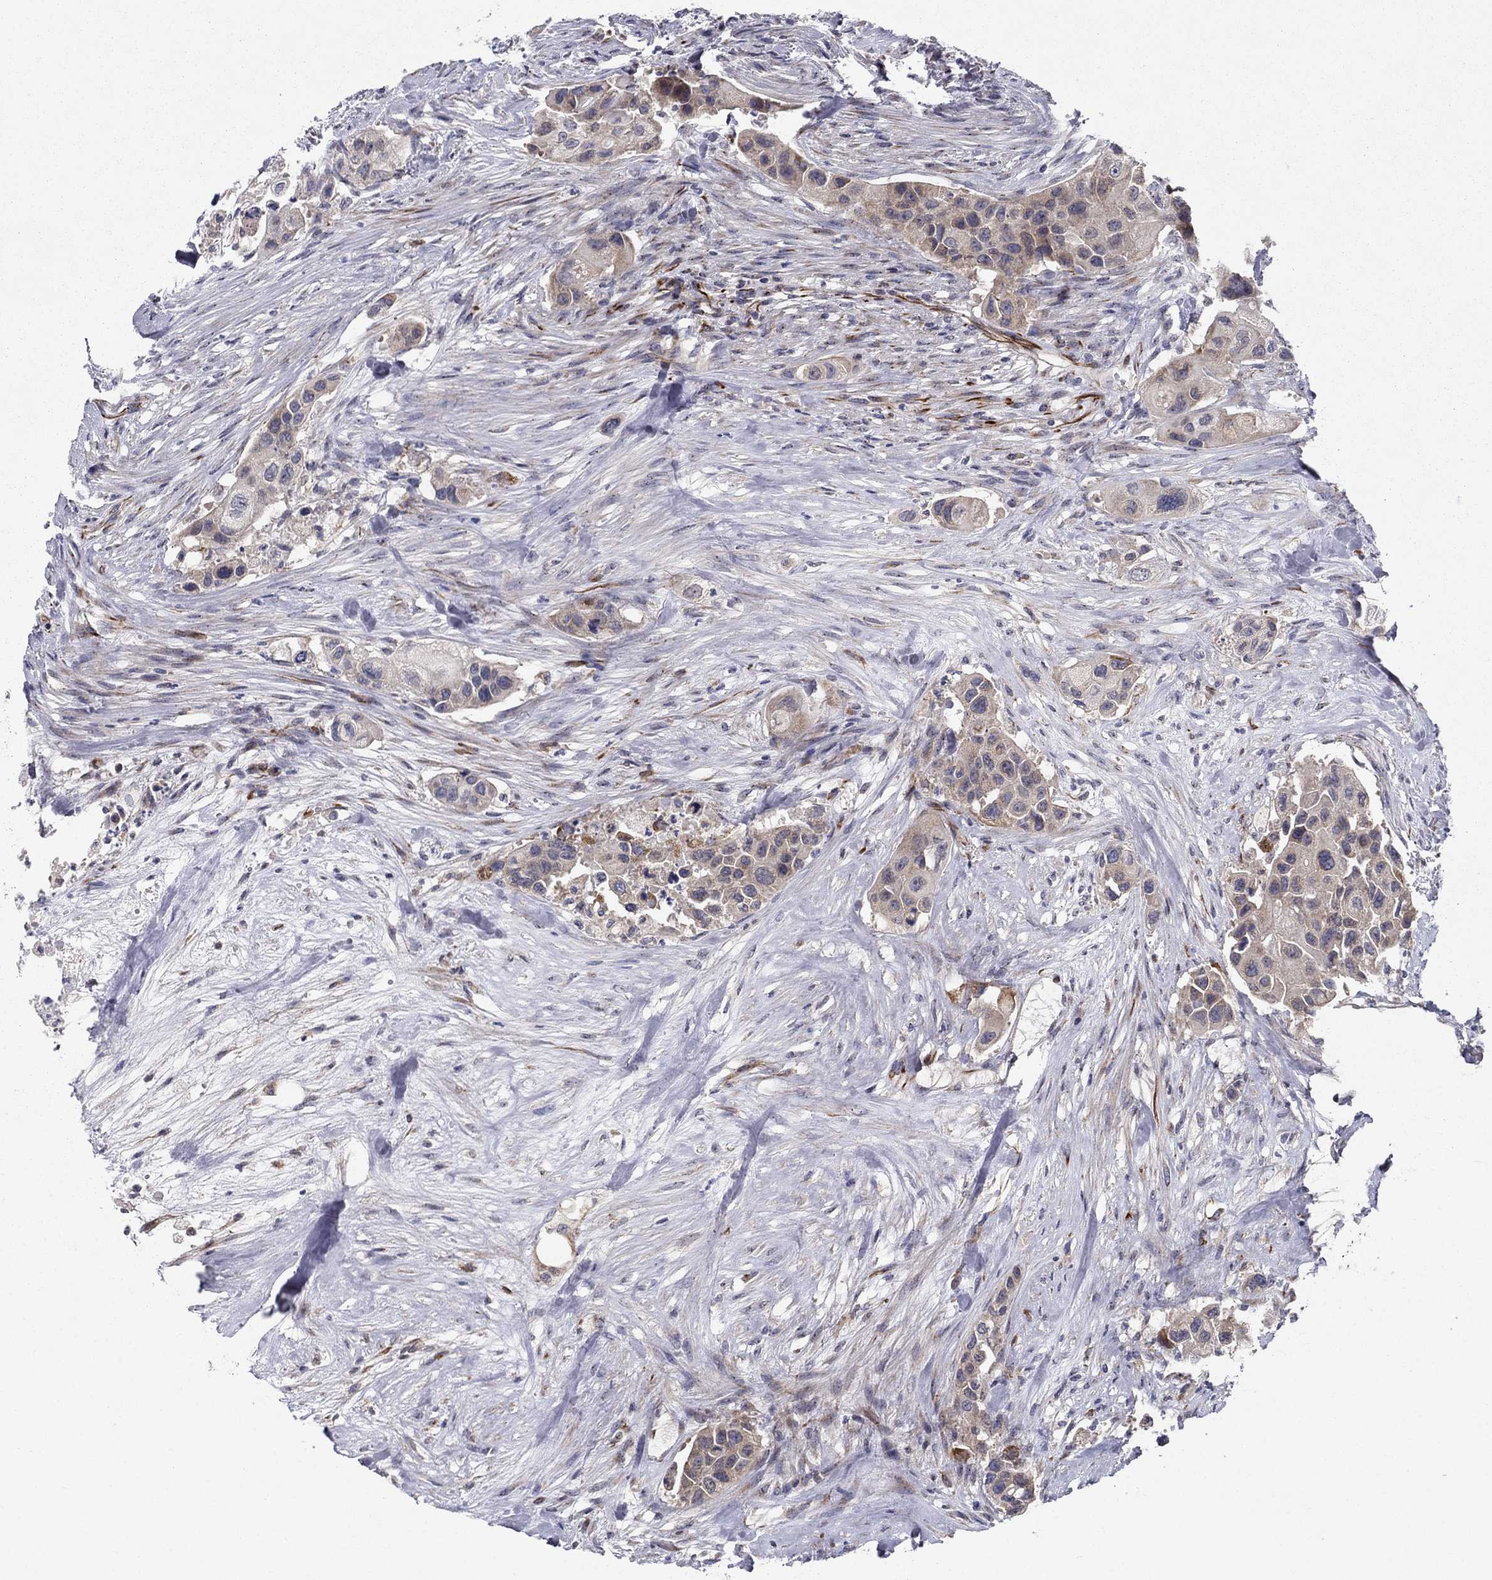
{"staining": {"intensity": "weak", "quantity": "25%-75%", "location": "cytoplasmic/membranous"}, "tissue": "urothelial cancer", "cell_type": "Tumor cells", "image_type": "cancer", "snomed": [{"axis": "morphology", "description": "Urothelial carcinoma, High grade"}, {"axis": "topography", "description": "Urinary bladder"}], "caption": "A brown stain highlights weak cytoplasmic/membranous positivity of a protein in high-grade urothelial carcinoma tumor cells. (Brightfield microscopy of DAB IHC at high magnification).", "gene": "LACTB2", "patient": {"sex": "female", "age": 73}}